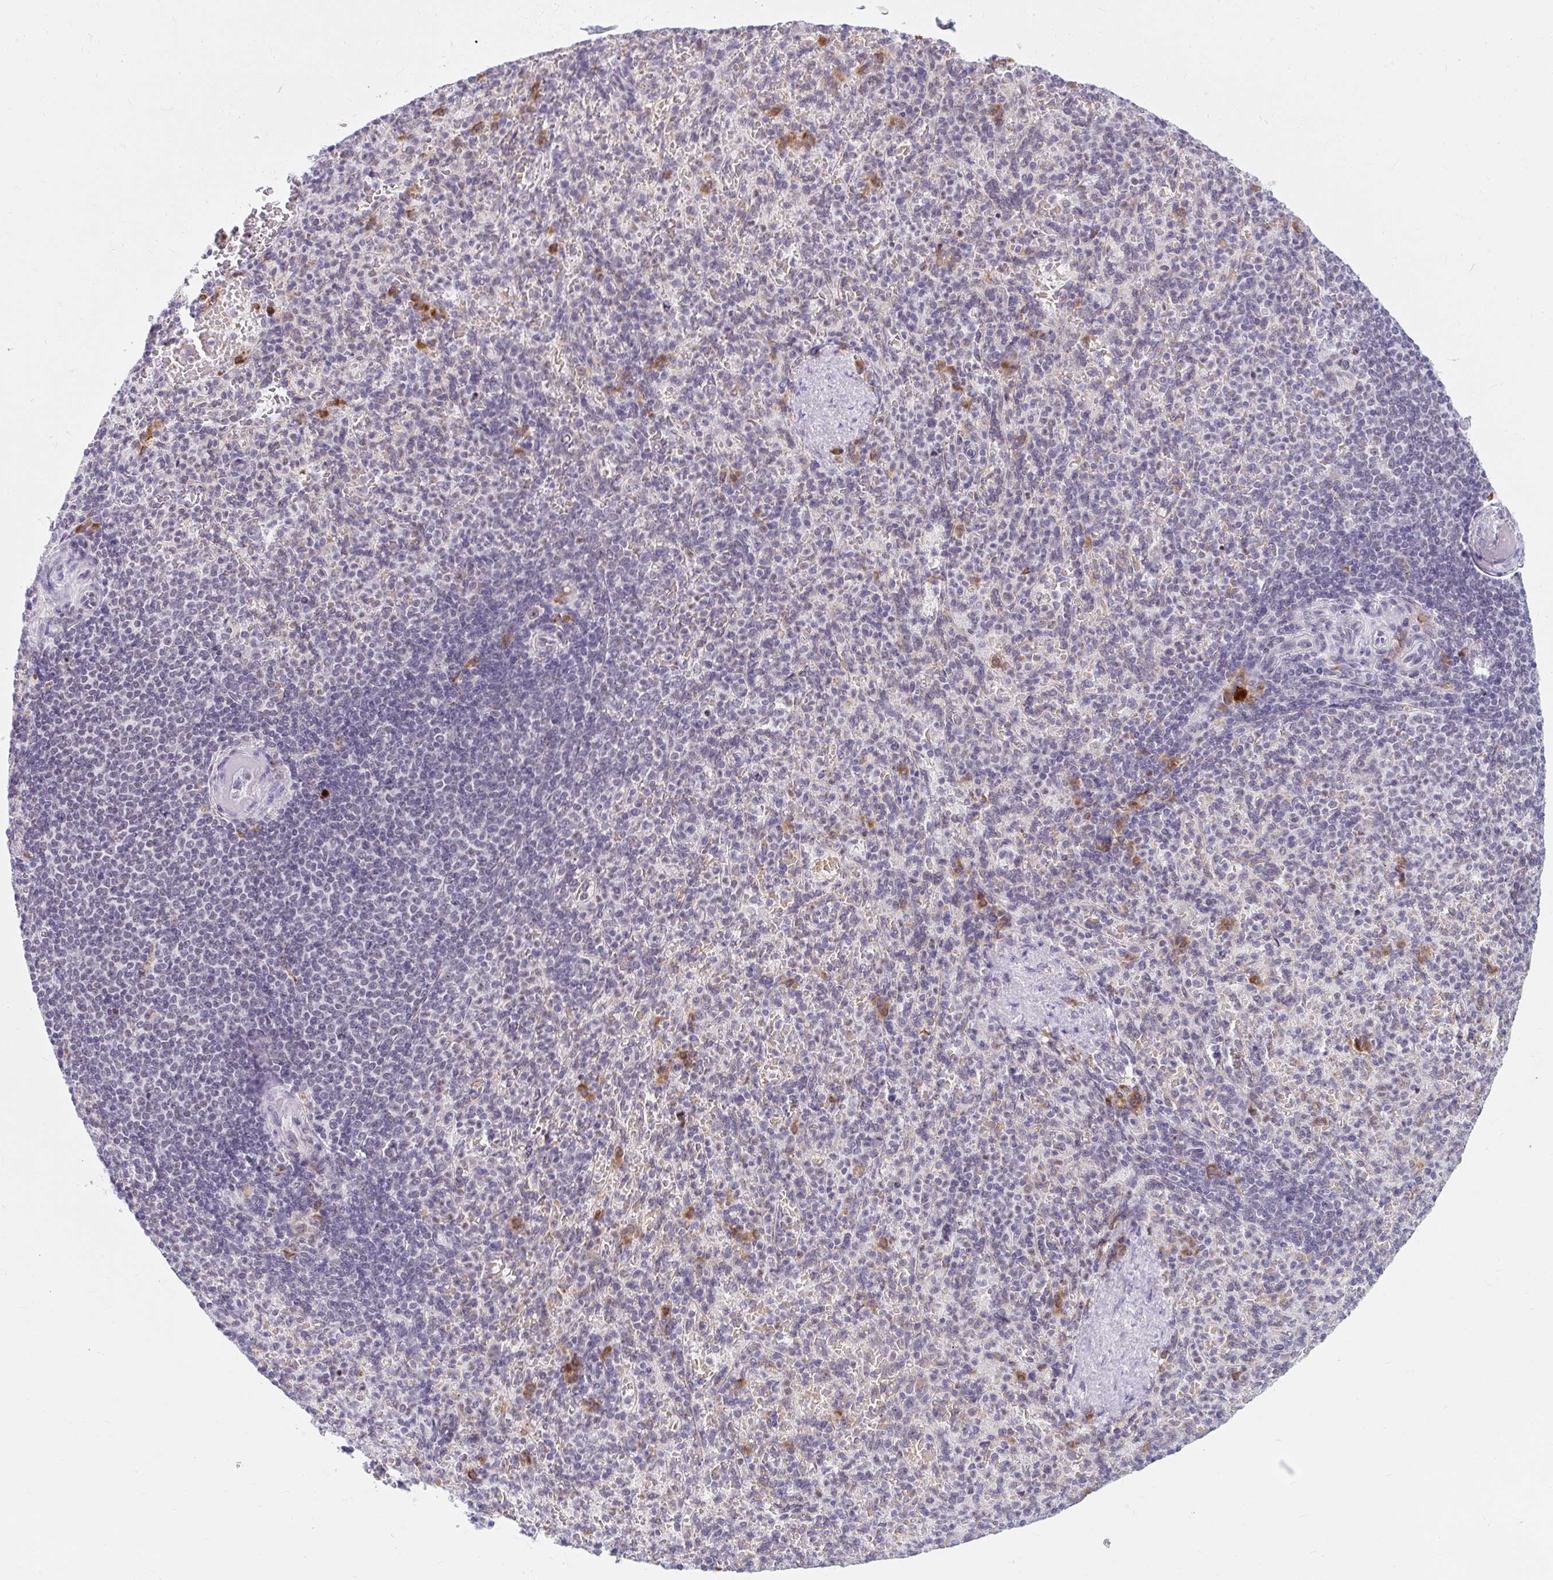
{"staining": {"intensity": "moderate", "quantity": "<25%", "location": "cytoplasmic/membranous"}, "tissue": "spleen", "cell_type": "Cells in red pulp", "image_type": "normal", "snomed": [{"axis": "morphology", "description": "Normal tissue, NOS"}, {"axis": "topography", "description": "Spleen"}], "caption": "This histopathology image shows benign spleen stained with IHC to label a protein in brown. The cytoplasmic/membranous of cells in red pulp show moderate positivity for the protein. Nuclei are counter-stained blue.", "gene": "SRSF10", "patient": {"sex": "female", "age": 74}}